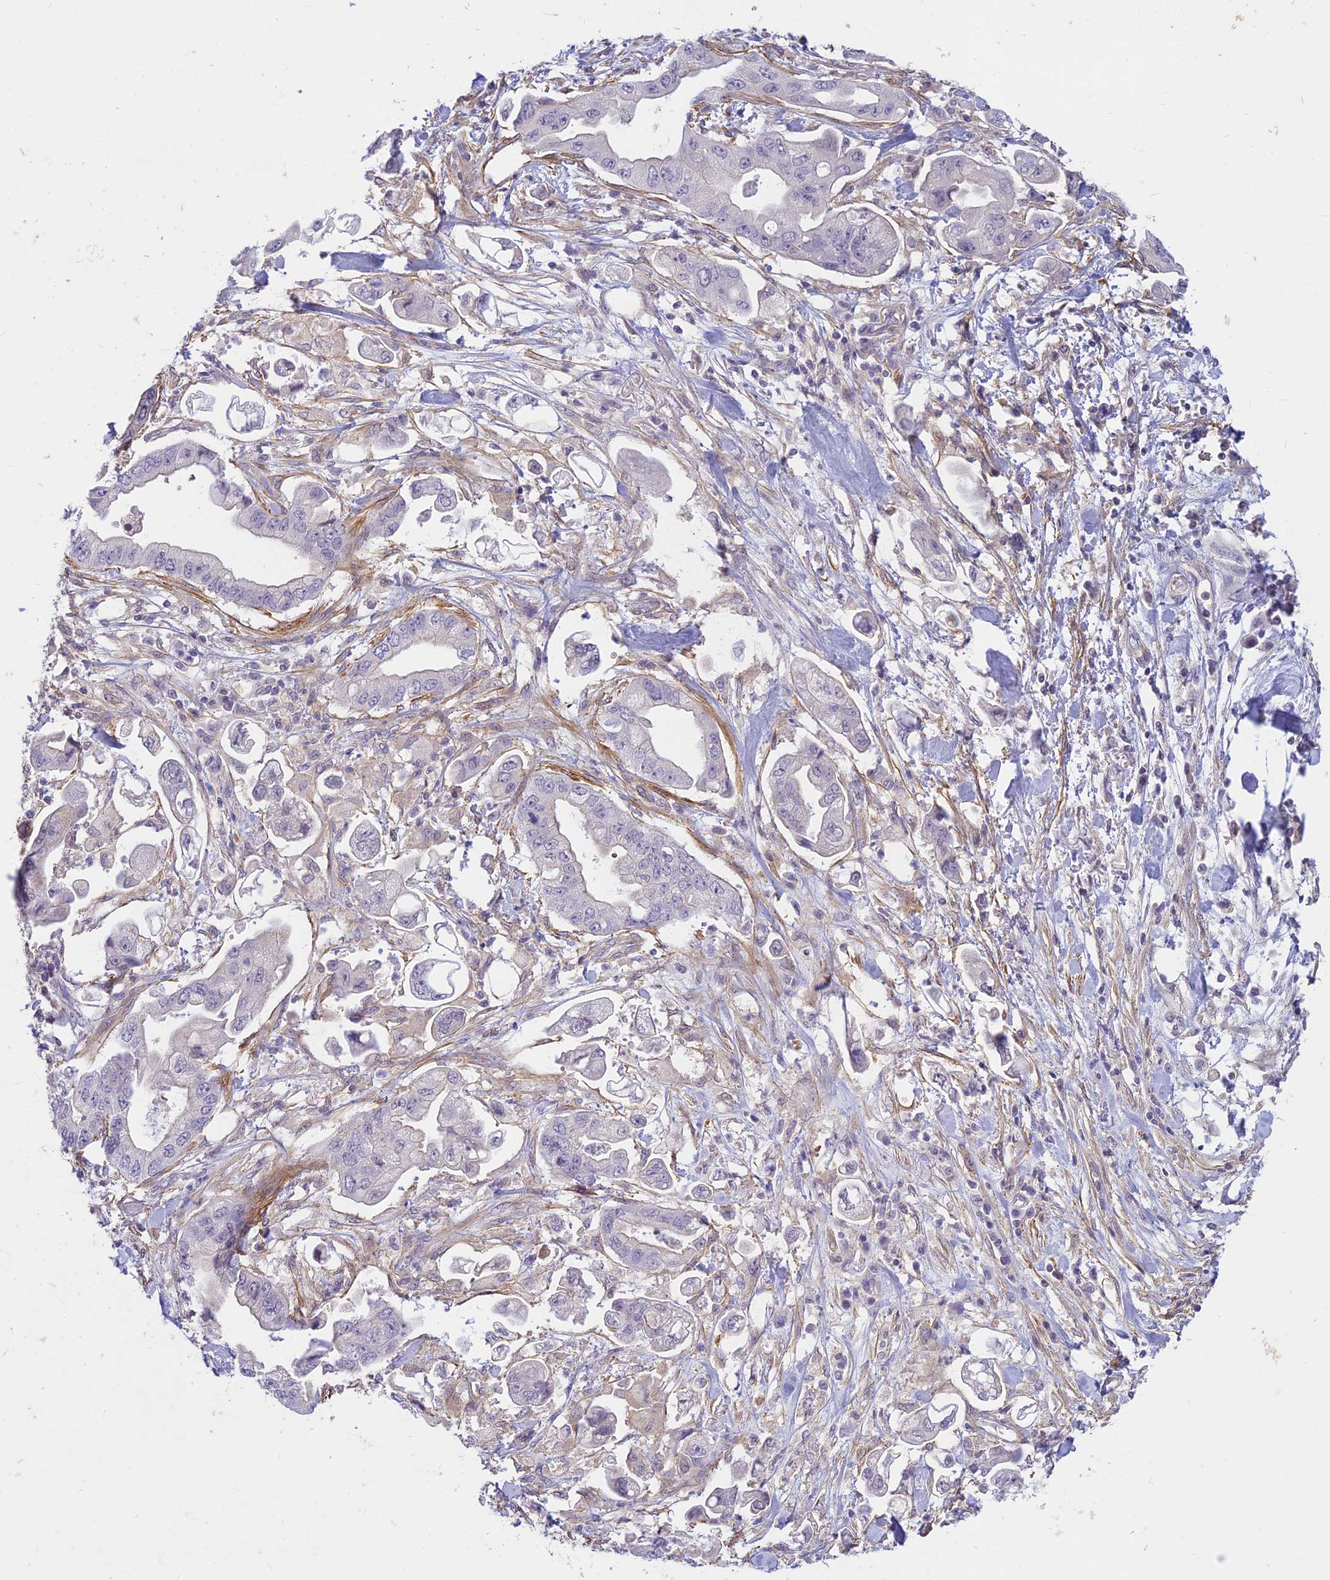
{"staining": {"intensity": "negative", "quantity": "none", "location": "none"}, "tissue": "stomach cancer", "cell_type": "Tumor cells", "image_type": "cancer", "snomed": [{"axis": "morphology", "description": "Adenocarcinoma, NOS"}, {"axis": "topography", "description": "Stomach"}], "caption": "The histopathology image displays no significant expression in tumor cells of stomach cancer.", "gene": "FBXW4", "patient": {"sex": "male", "age": 62}}